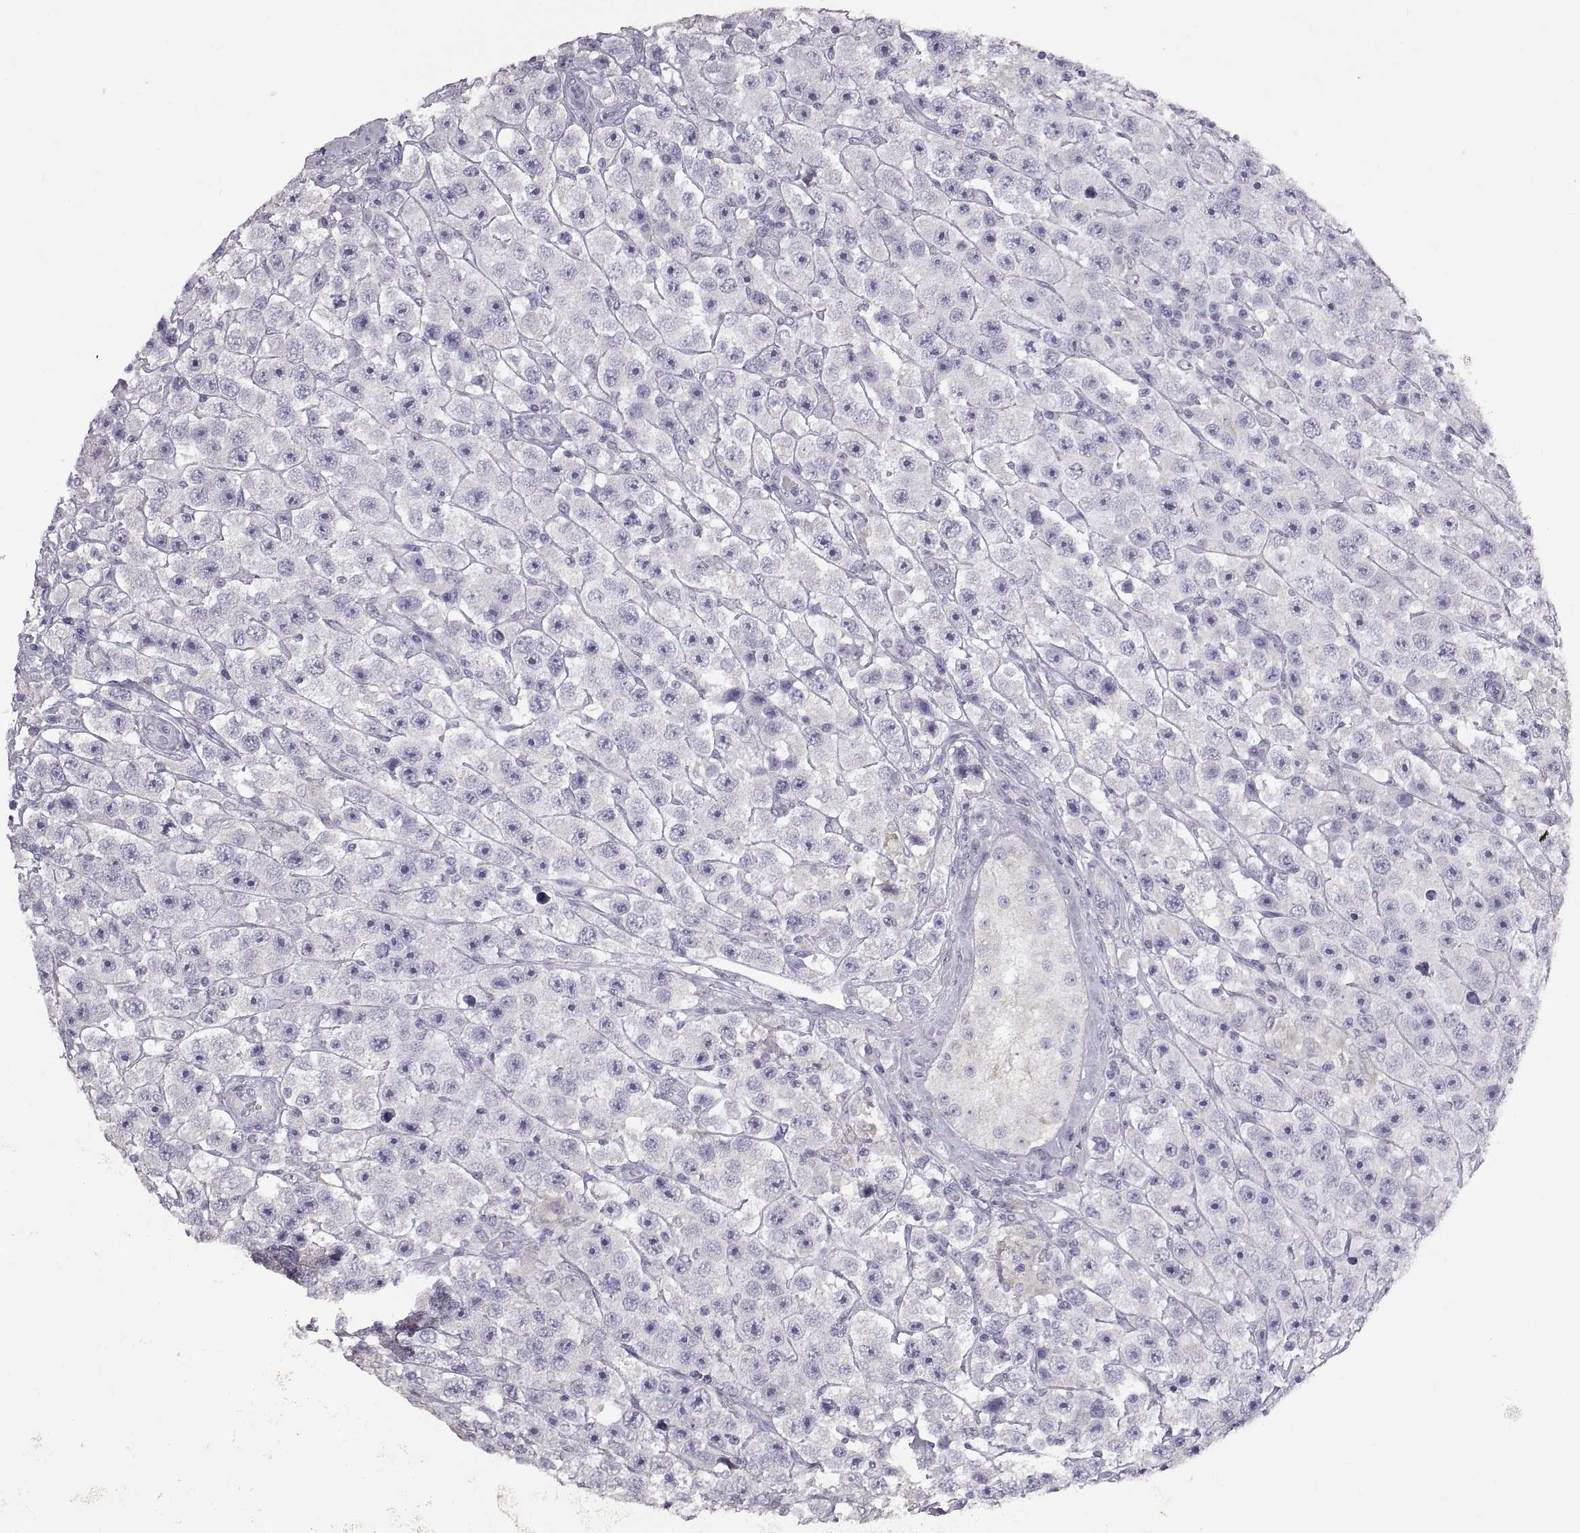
{"staining": {"intensity": "negative", "quantity": "none", "location": "none"}, "tissue": "testis cancer", "cell_type": "Tumor cells", "image_type": "cancer", "snomed": [{"axis": "morphology", "description": "Seminoma, NOS"}, {"axis": "topography", "description": "Testis"}], "caption": "Histopathology image shows no protein positivity in tumor cells of testis cancer (seminoma) tissue.", "gene": "WBP2NL", "patient": {"sex": "male", "age": 45}}